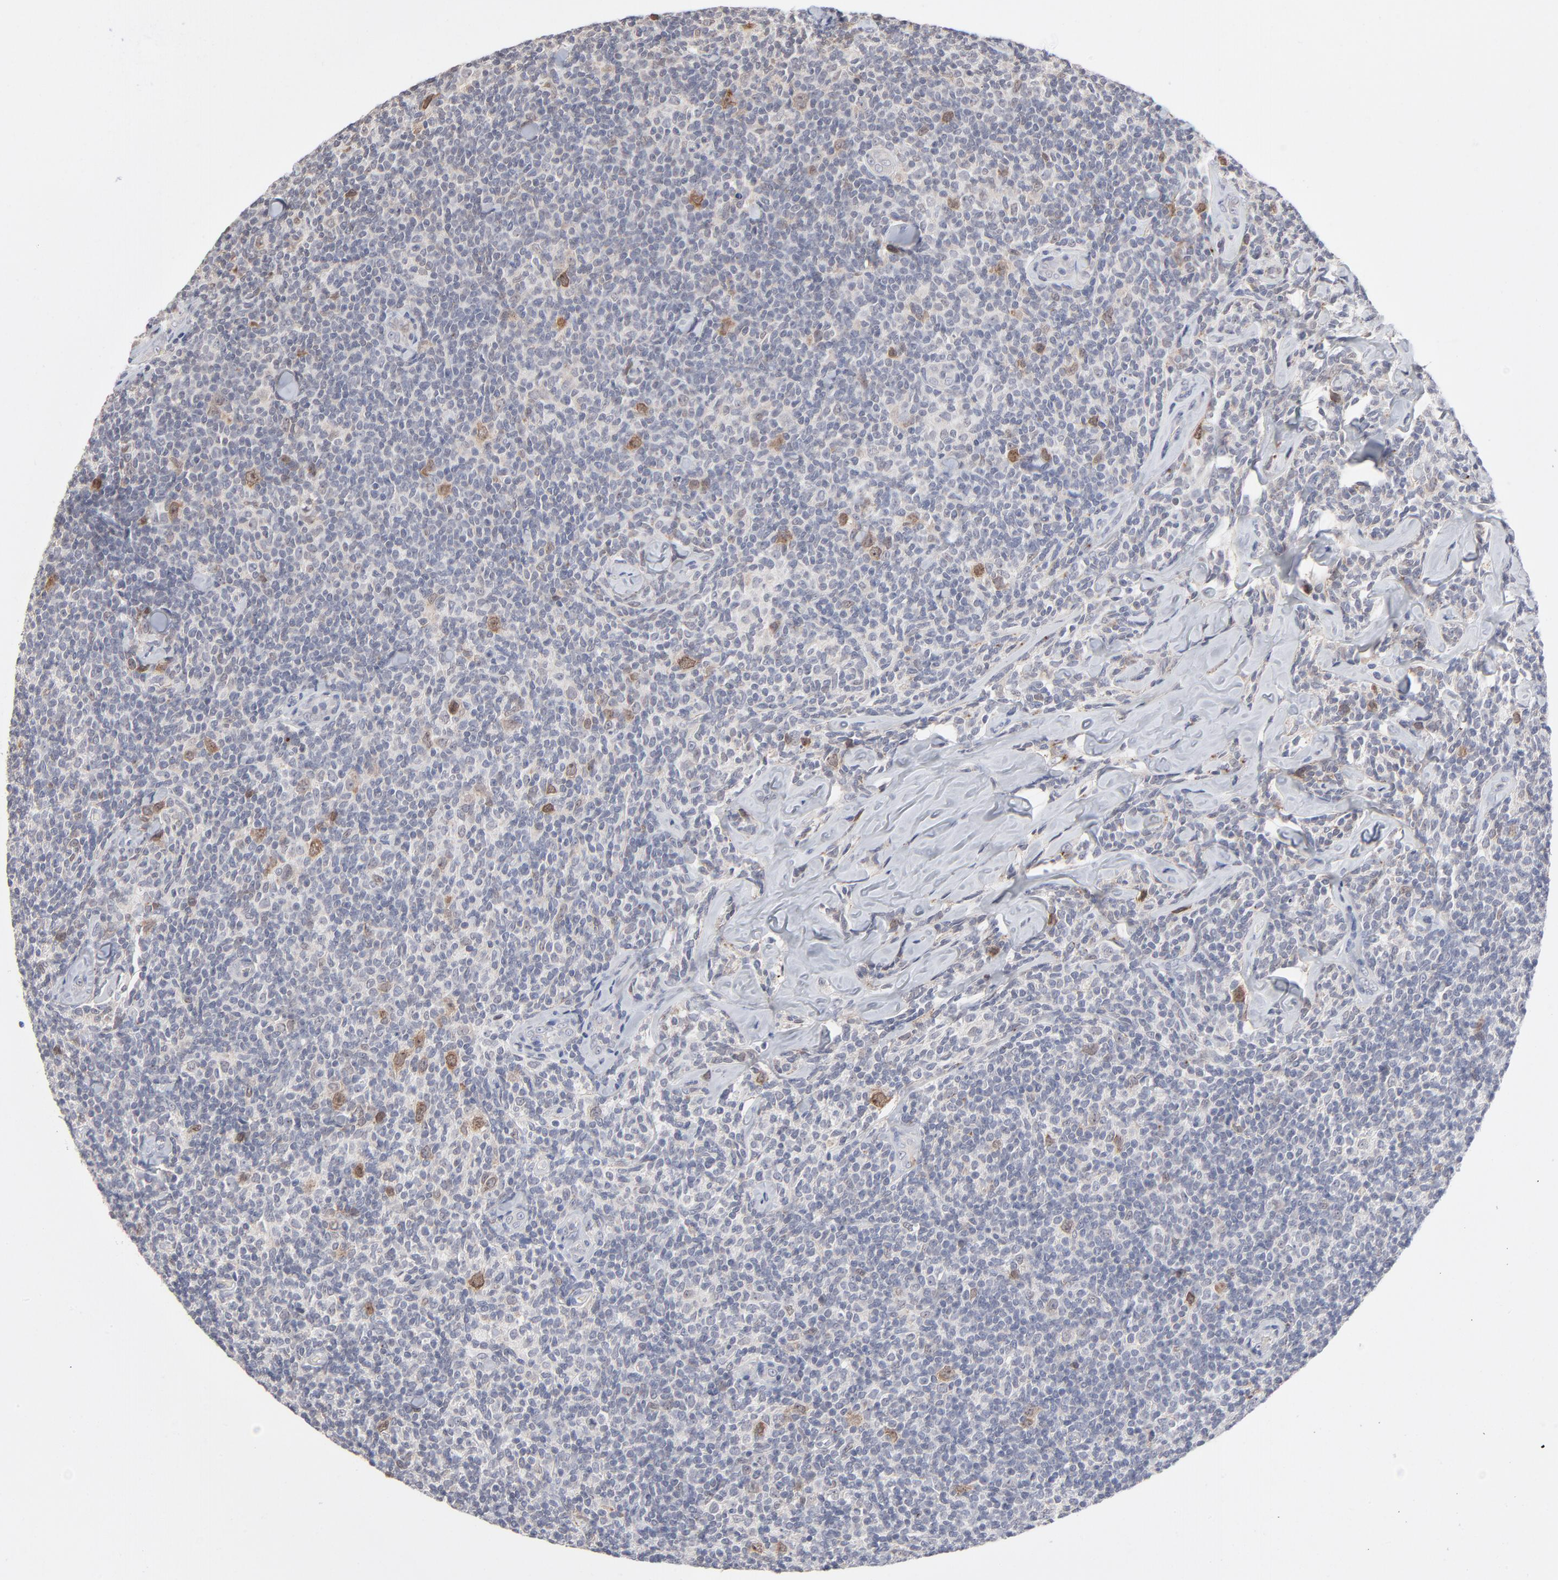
{"staining": {"intensity": "moderate", "quantity": "<25%", "location": "cytoplasmic/membranous"}, "tissue": "lymphoma", "cell_type": "Tumor cells", "image_type": "cancer", "snomed": [{"axis": "morphology", "description": "Malignant lymphoma, non-Hodgkin's type, Low grade"}, {"axis": "topography", "description": "Lymph node"}], "caption": "Immunohistochemistry (IHC) image of lymphoma stained for a protein (brown), which displays low levels of moderate cytoplasmic/membranous expression in approximately <25% of tumor cells.", "gene": "AURKA", "patient": {"sex": "female", "age": 56}}